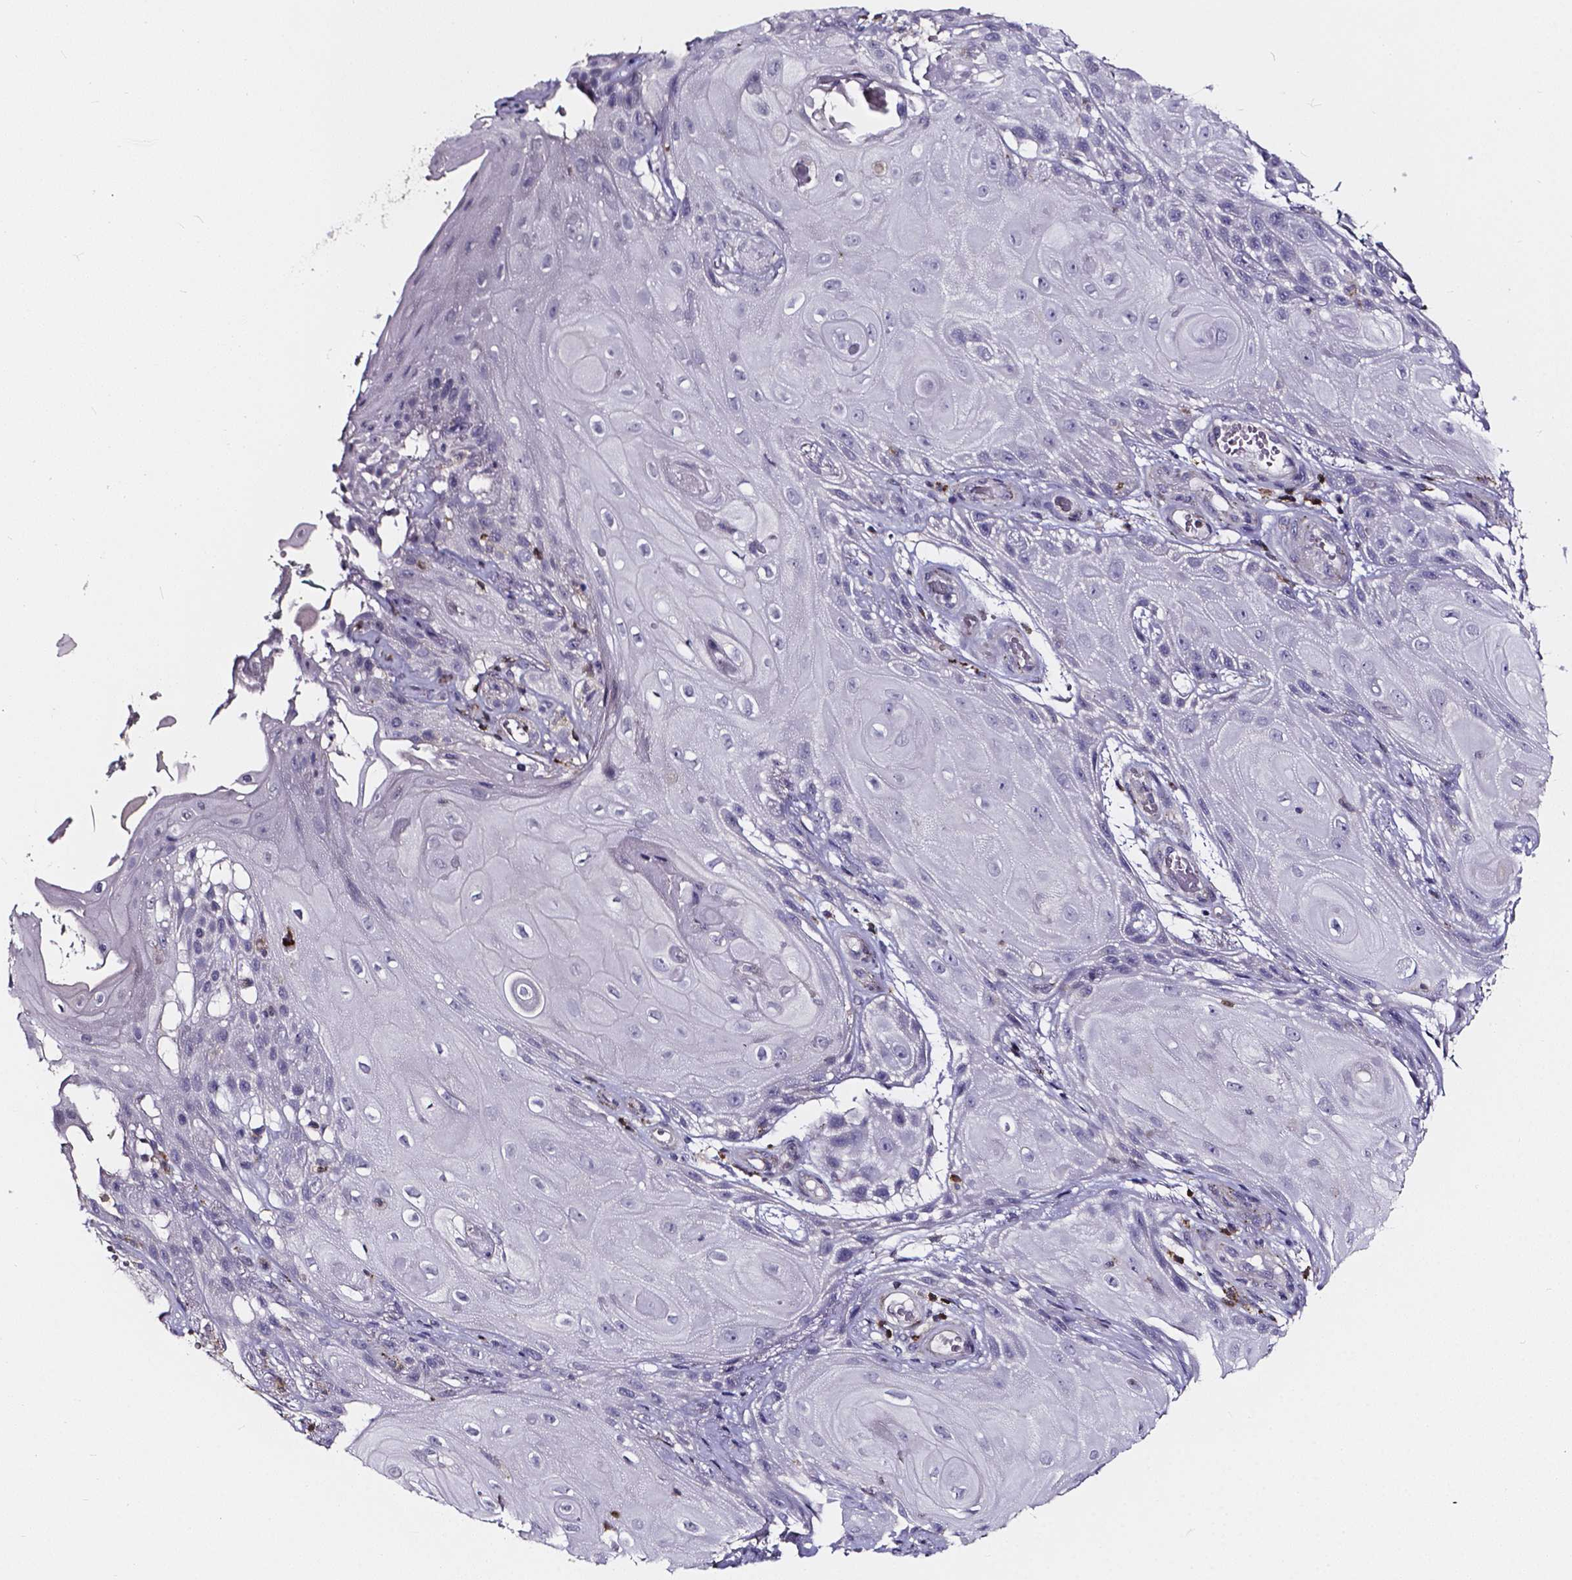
{"staining": {"intensity": "negative", "quantity": "none", "location": "none"}, "tissue": "skin cancer", "cell_type": "Tumor cells", "image_type": "cancer", "snomed": [{"axis": "morphology", "description": "Squamous cell carcinoma, NOS"}, {"axis": "topography", "description": "Skin"}], "caption": "Immunohistochemical staining of skin squamous cell carcinoma reveals no significant positivity in tumor cells. (DAB (3,3'-diaminobenzidine) IHC with hematoxylin counter stain).", "gene": "THEMIS", "patient": {"sex": "male", "age": 62}}